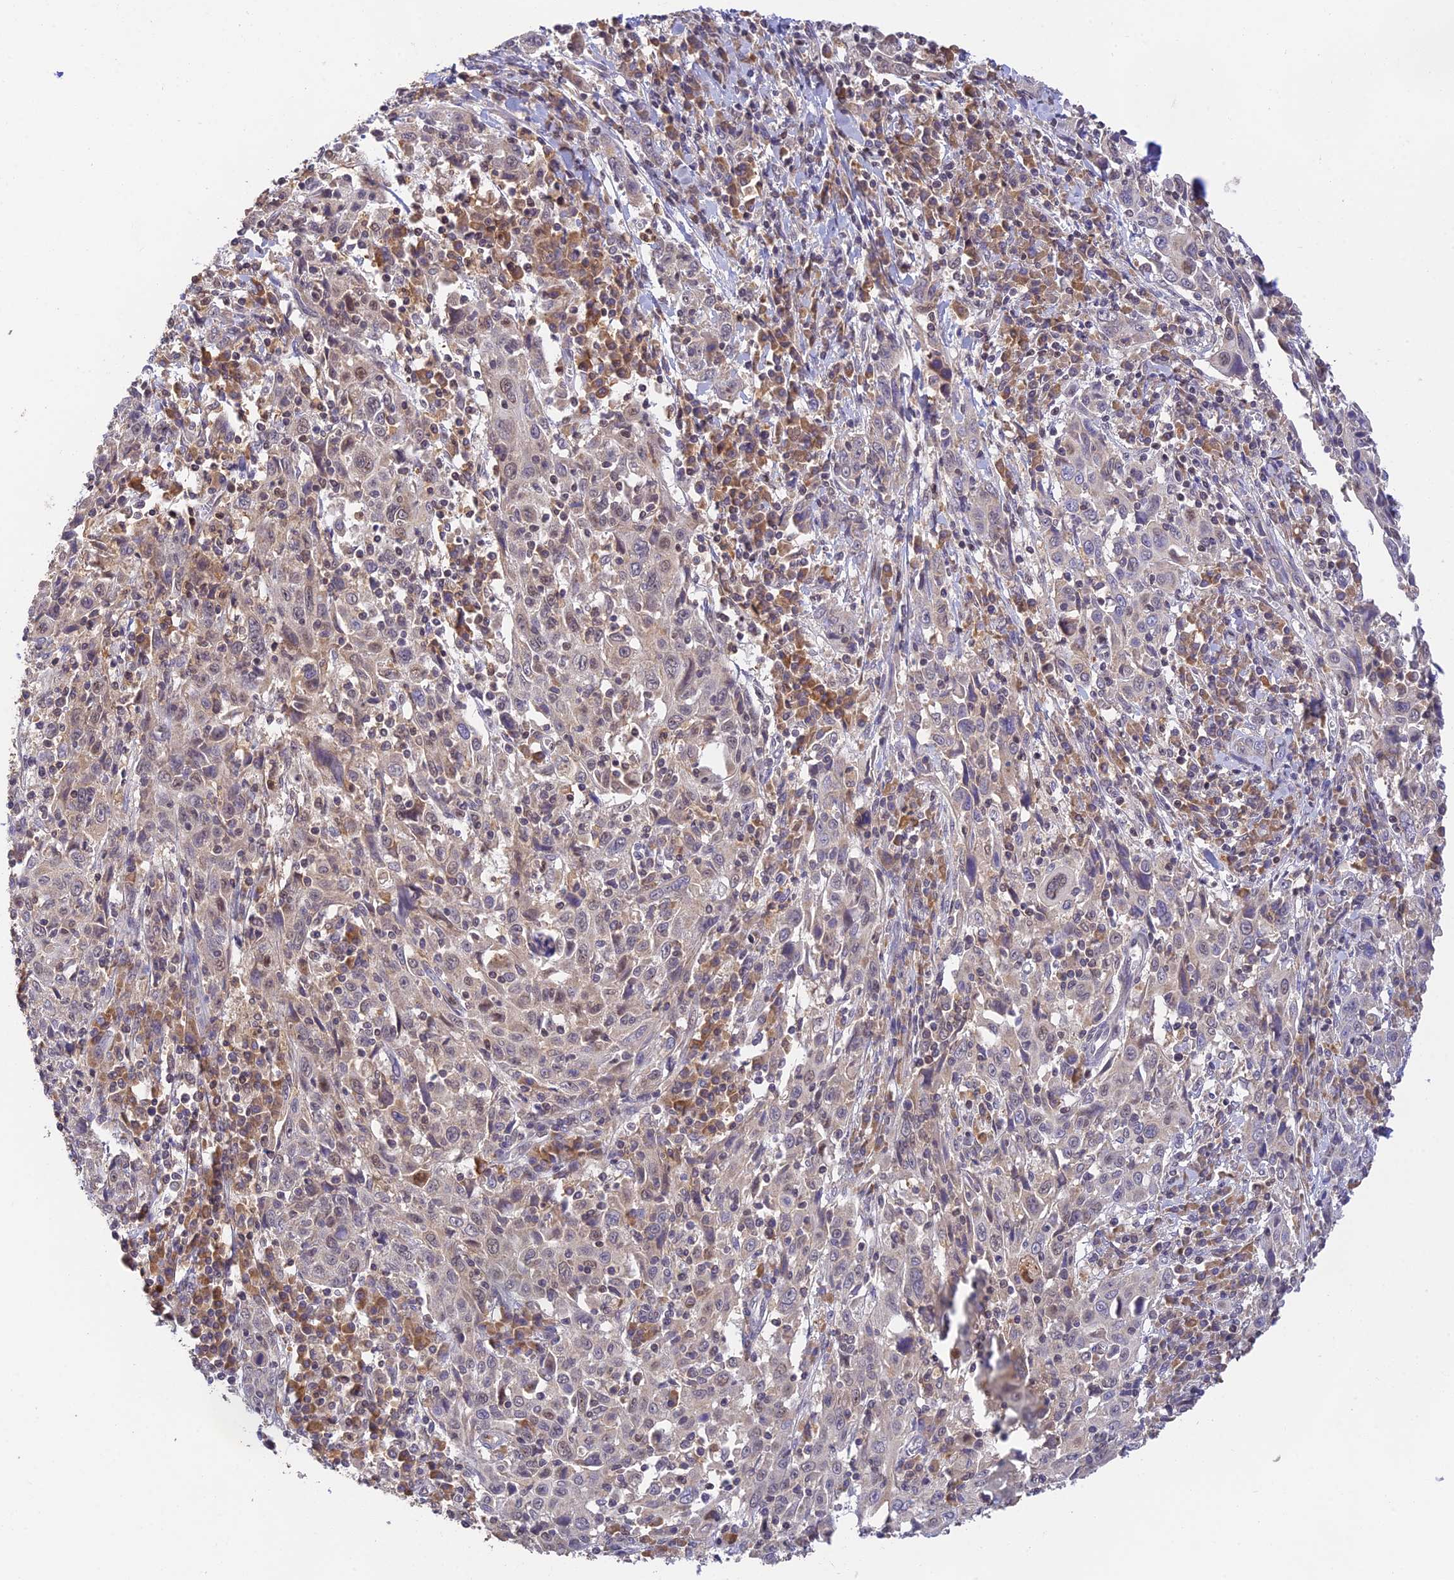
{"staining": {"intensity": "negative", "quantity": "none", "location": "none"}, "tissue": "cervical cancer", "cell_type": "Tumor cells", "image_type": "cancer", "snomed": [{"axis": "morphology", "description": "Squamous cell carcinoma, NOS"}, {"axis": "topography", "description": "Cervix"}], "caption": "An image of human squamous cell carcinoma (cervical) is negative for staining in tumor cells. (DAB IHC with hematoxylin counter stain).", "gene": "PEX16", "patient": {"sex": "female", "age": 46}}